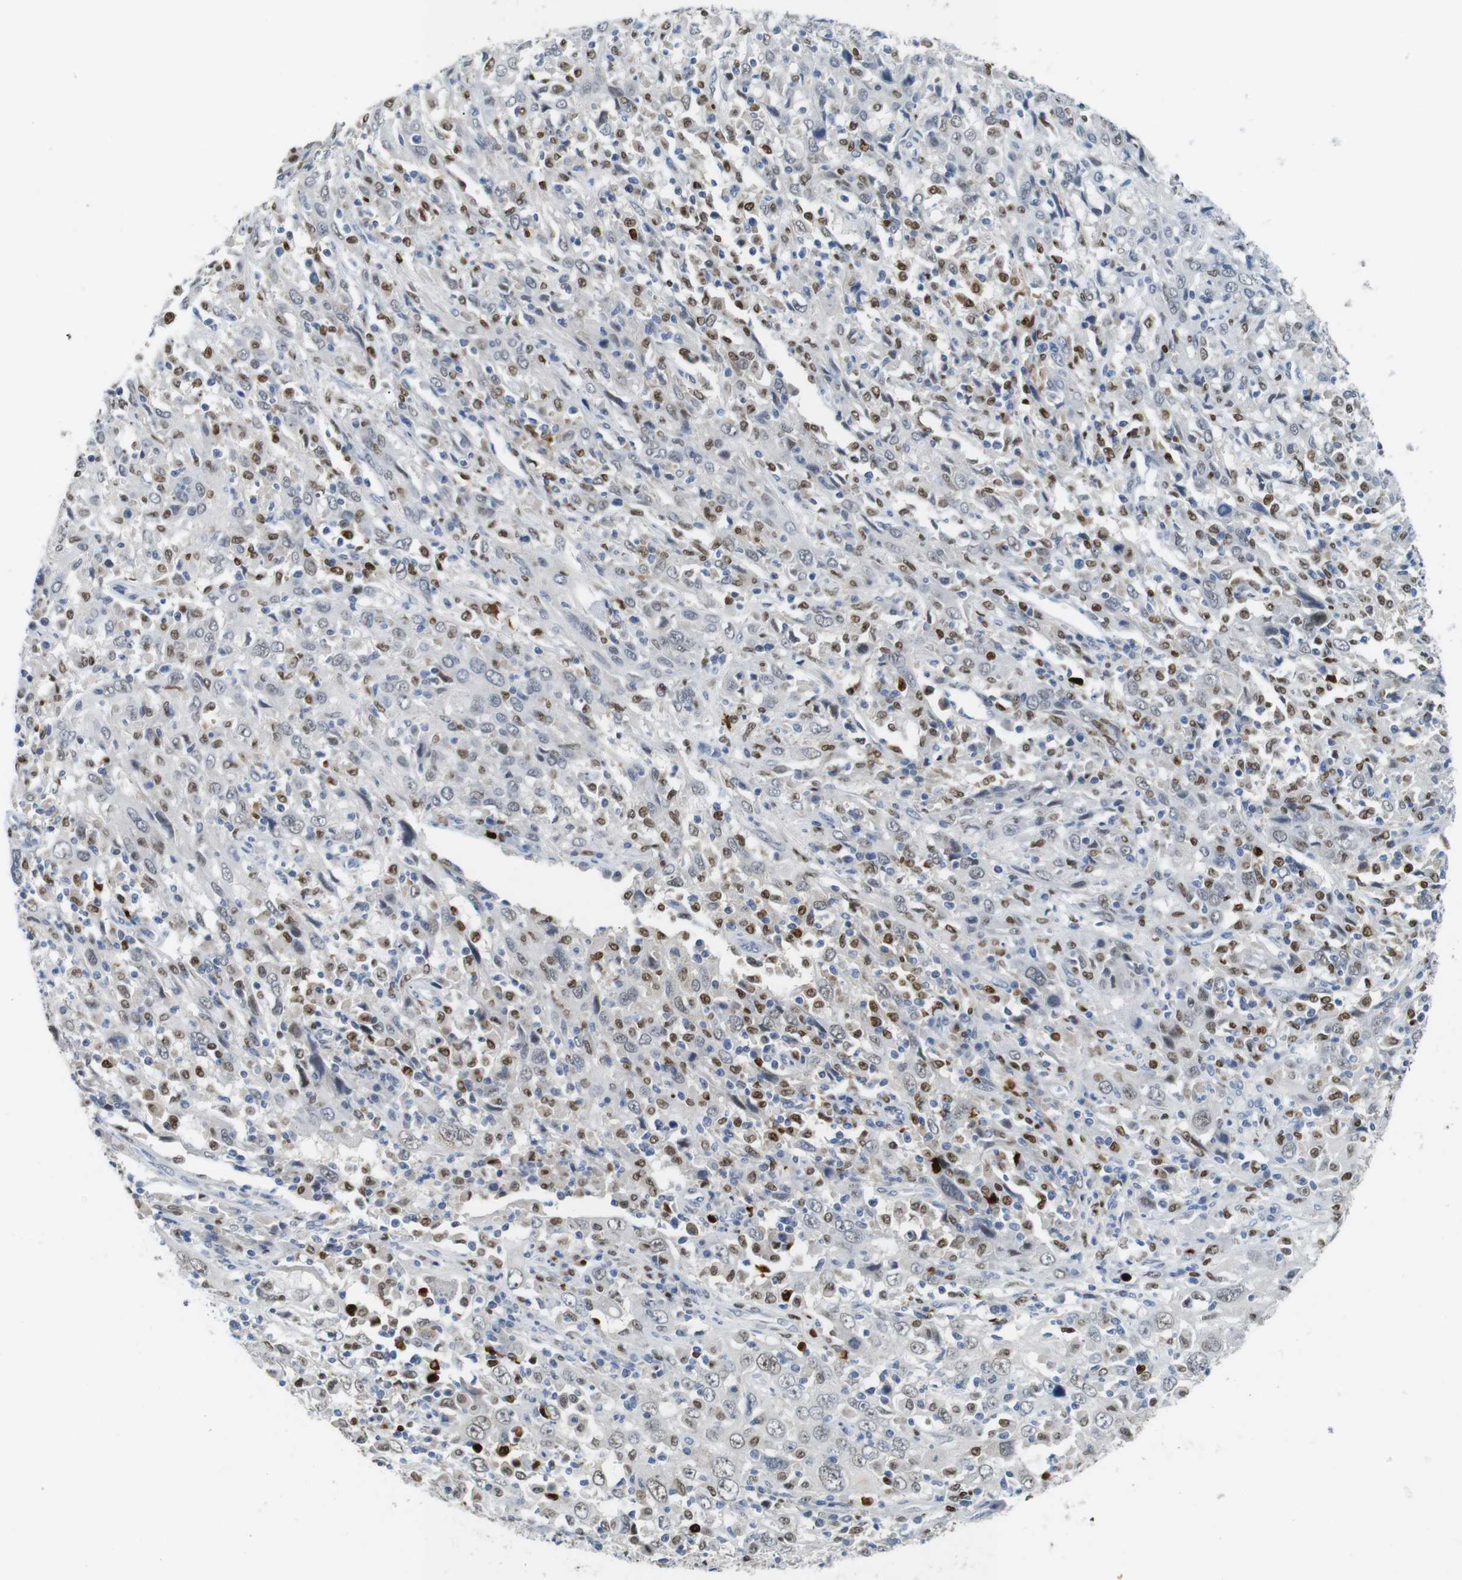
{"staining": {"intensity": "weak", "quantity": "<25%", "location": "nuclear"}, "tissue": "cervical cancer", "cell_type": "Tumor cells", "image_type": "cancer", "snomed": [{"axis": "morphology", "description": "Squamous cell carcinoma, NOS"}, {"axis": "topography", "description": "Cervix"}], "caption": "DAB immunohistochemical staining of cervical cancer (squamous cell carcinoma) shows no significant staining in tumor cells.", "gene": "IRF8", "patient": {"sex": "female", "age": 46}}